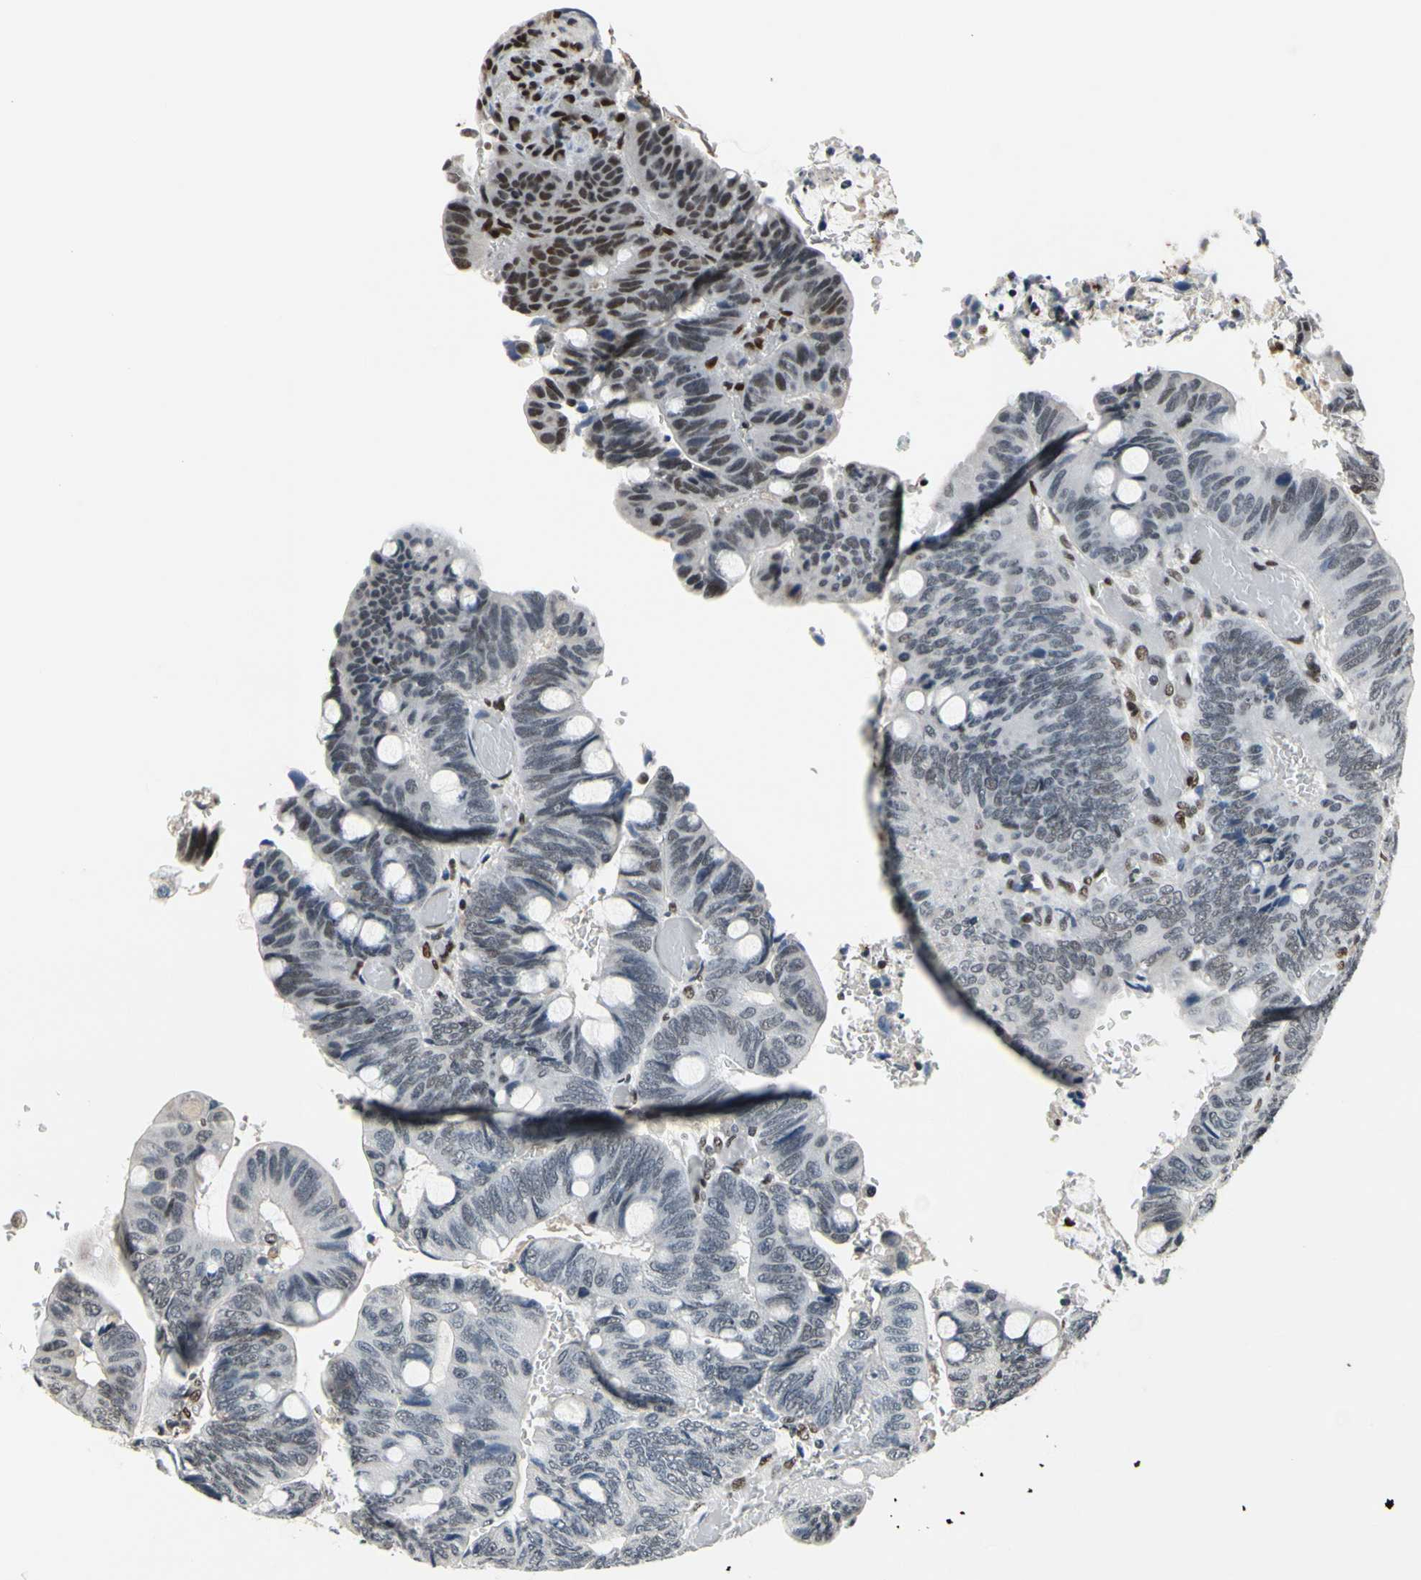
{"staining": {"intensity": "moderate", "quantity": "<25%", "location": "nuclear"}, "tissue": "colorectal cancer", "cell_type": "Tumor cells", "image_type": "cancer", "snomed": [{"axis": "morphology", "description": "Normal tissue, NOS"}, {"axis": "morphology", "description": "Adenocarcinoma, NOS"}, {"axis": "topography", "description": "Rectum"}, {"axis": "topography", "description": "Peripheral nerve tissue"}], "caption": "An IHC micrograph of tumor tissue is shown. Protein staining in brown labels moderate nuclear positivity in adenocarcinoma (colorectal) within tumor cells. (Brightfield microscopy of DAB IHC at high magnification).", "gene": "RECQL", "patient": {"sex": "male", "age": 92}}